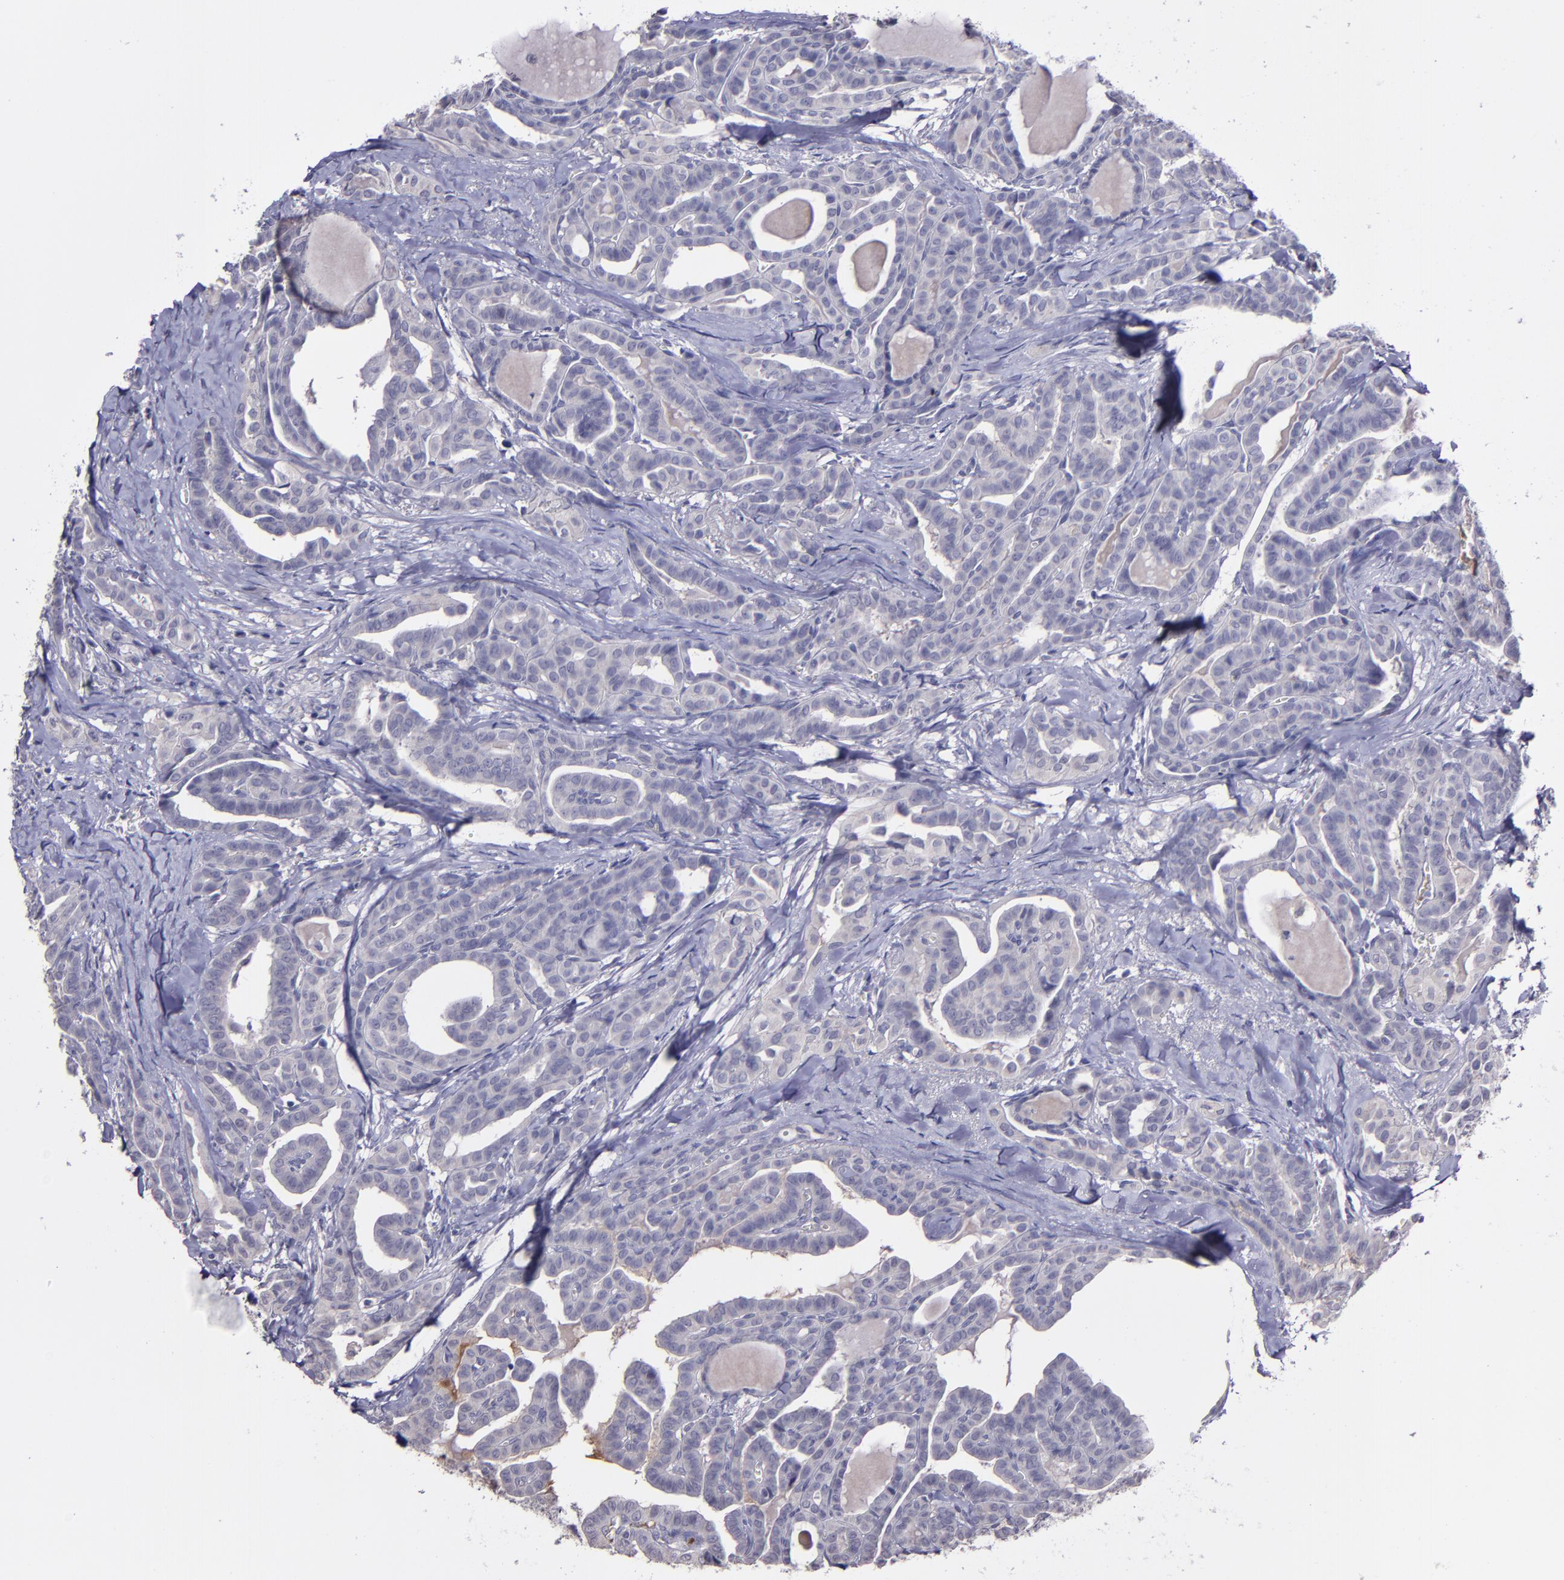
{"staining": {"intensity": "negative", "quantity": "none", "location": "none"}, "tissue": "thyroid cancer", "cell_type": "Tumor cells", "image_type": "cancer", "snomed": [{"axis": "morphology", "description": "Carcinoma, NOS"}, {"axis": "topography", "description": "Thyroid gland"}], "caption": "Thyroid cancer (carcinoma) was stained to show a protein in brown. There is no significant expression in tumor cells. (Immunohistochemistry, brightfield microscopy, high magnification).", "gene": "MASP1", "patient": {"sex": "female", "age": 91}}